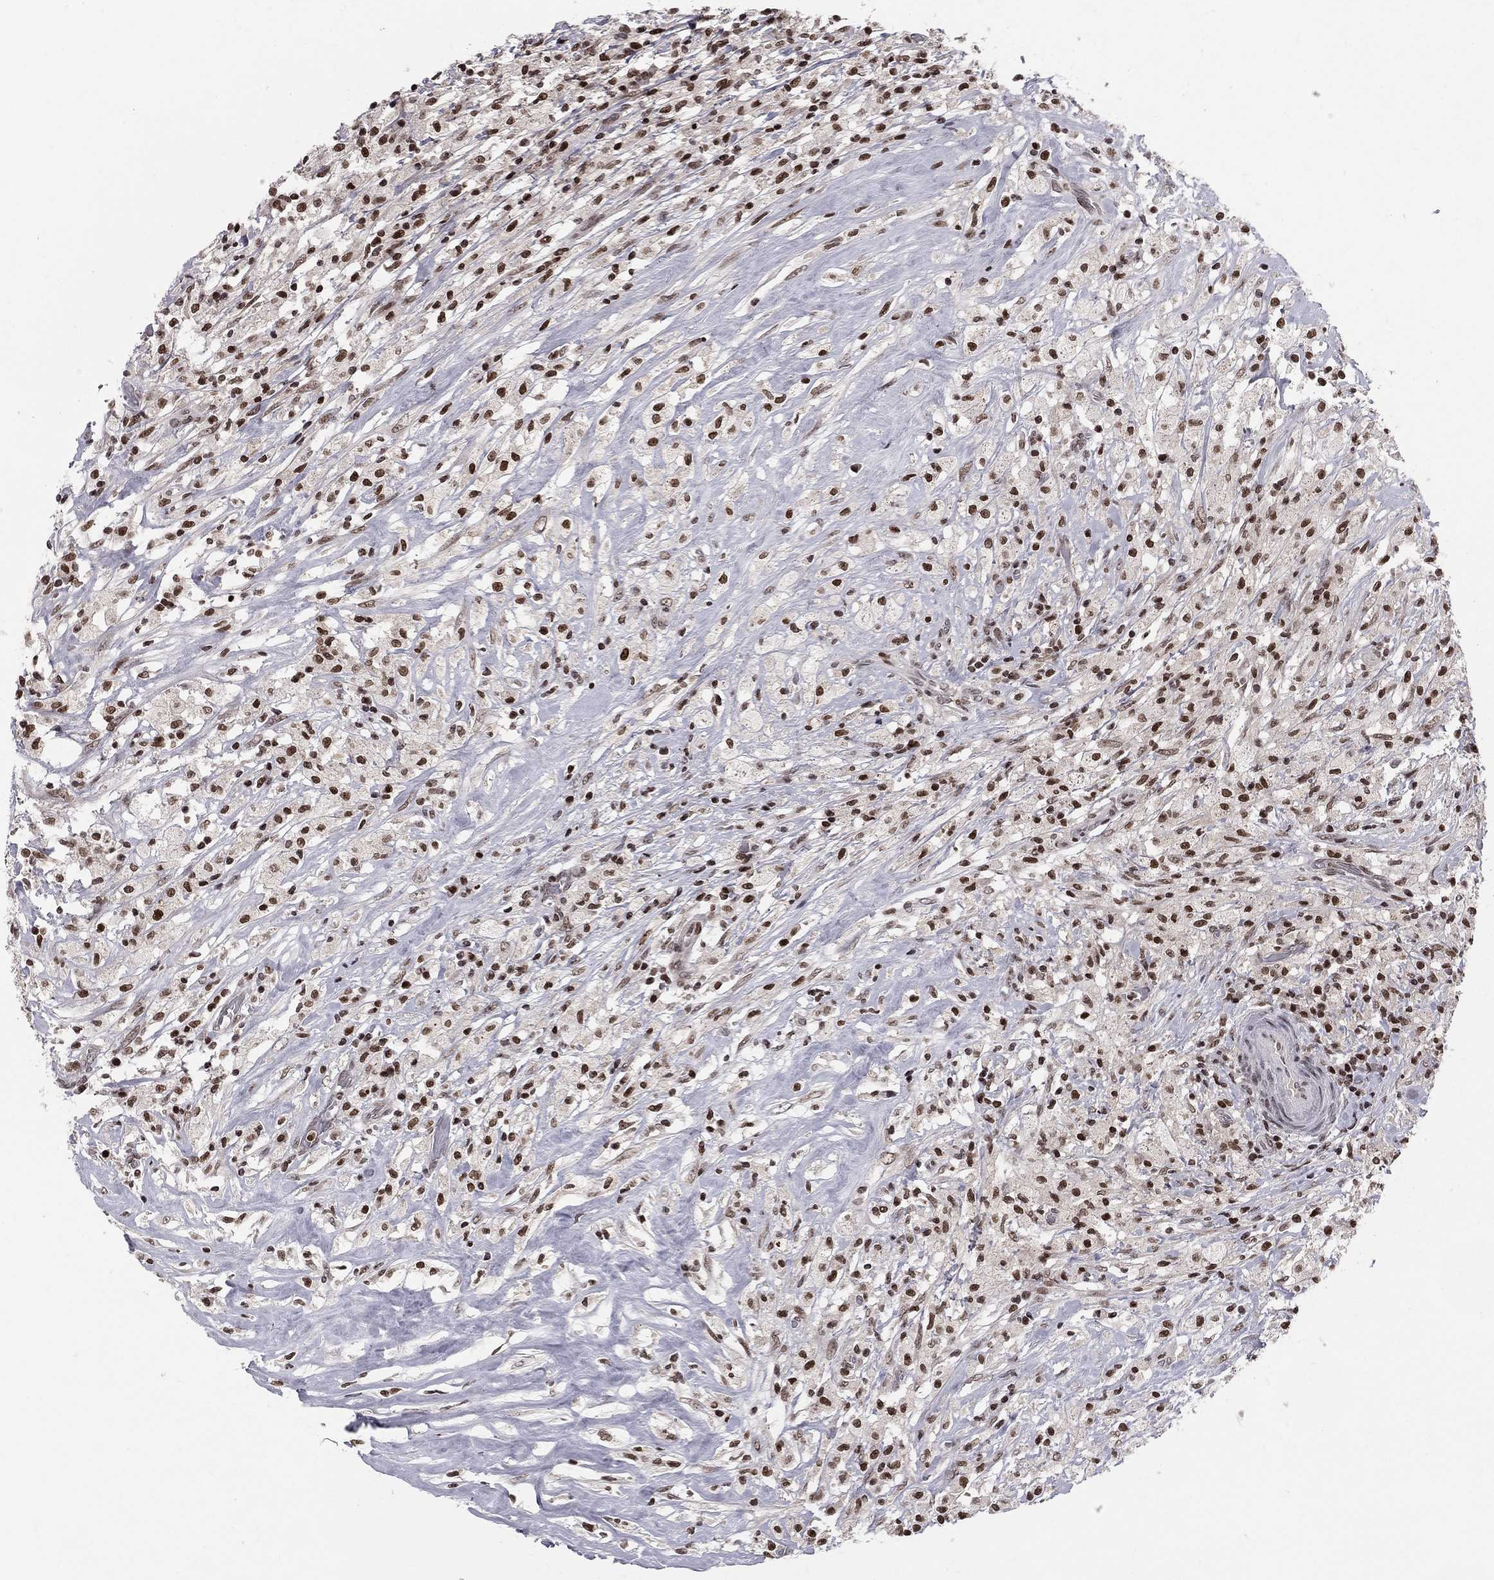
{"staining": {"intensity": "strong", "quantity": ">75%", "location": "nuclear"}, "tissue": "testis cancer", "cell_type": "Tumor cells", "image_type": "cancer", "snomed": [{"axis": "morphology", "description": "Necrosis, NOS"}, {"axis": "morphology", "description": "Carcinoma, Embryonal, NOS"}, {"axis": "topography", "description": "Testis"}], "caption": "The image demonstrates a brown stain indicating the presence of a protein in the nuclear of tumor cells in embryonal carcinoma (testis). The staining is performed using DAB (3,3'-diaminobenzidine) brown chromogen to label protein expression. The nuclei are counter-stained blue using hematoxylin.", "gene": "RNASEH2C", "patient": {"sex": "male", "age": 19}}